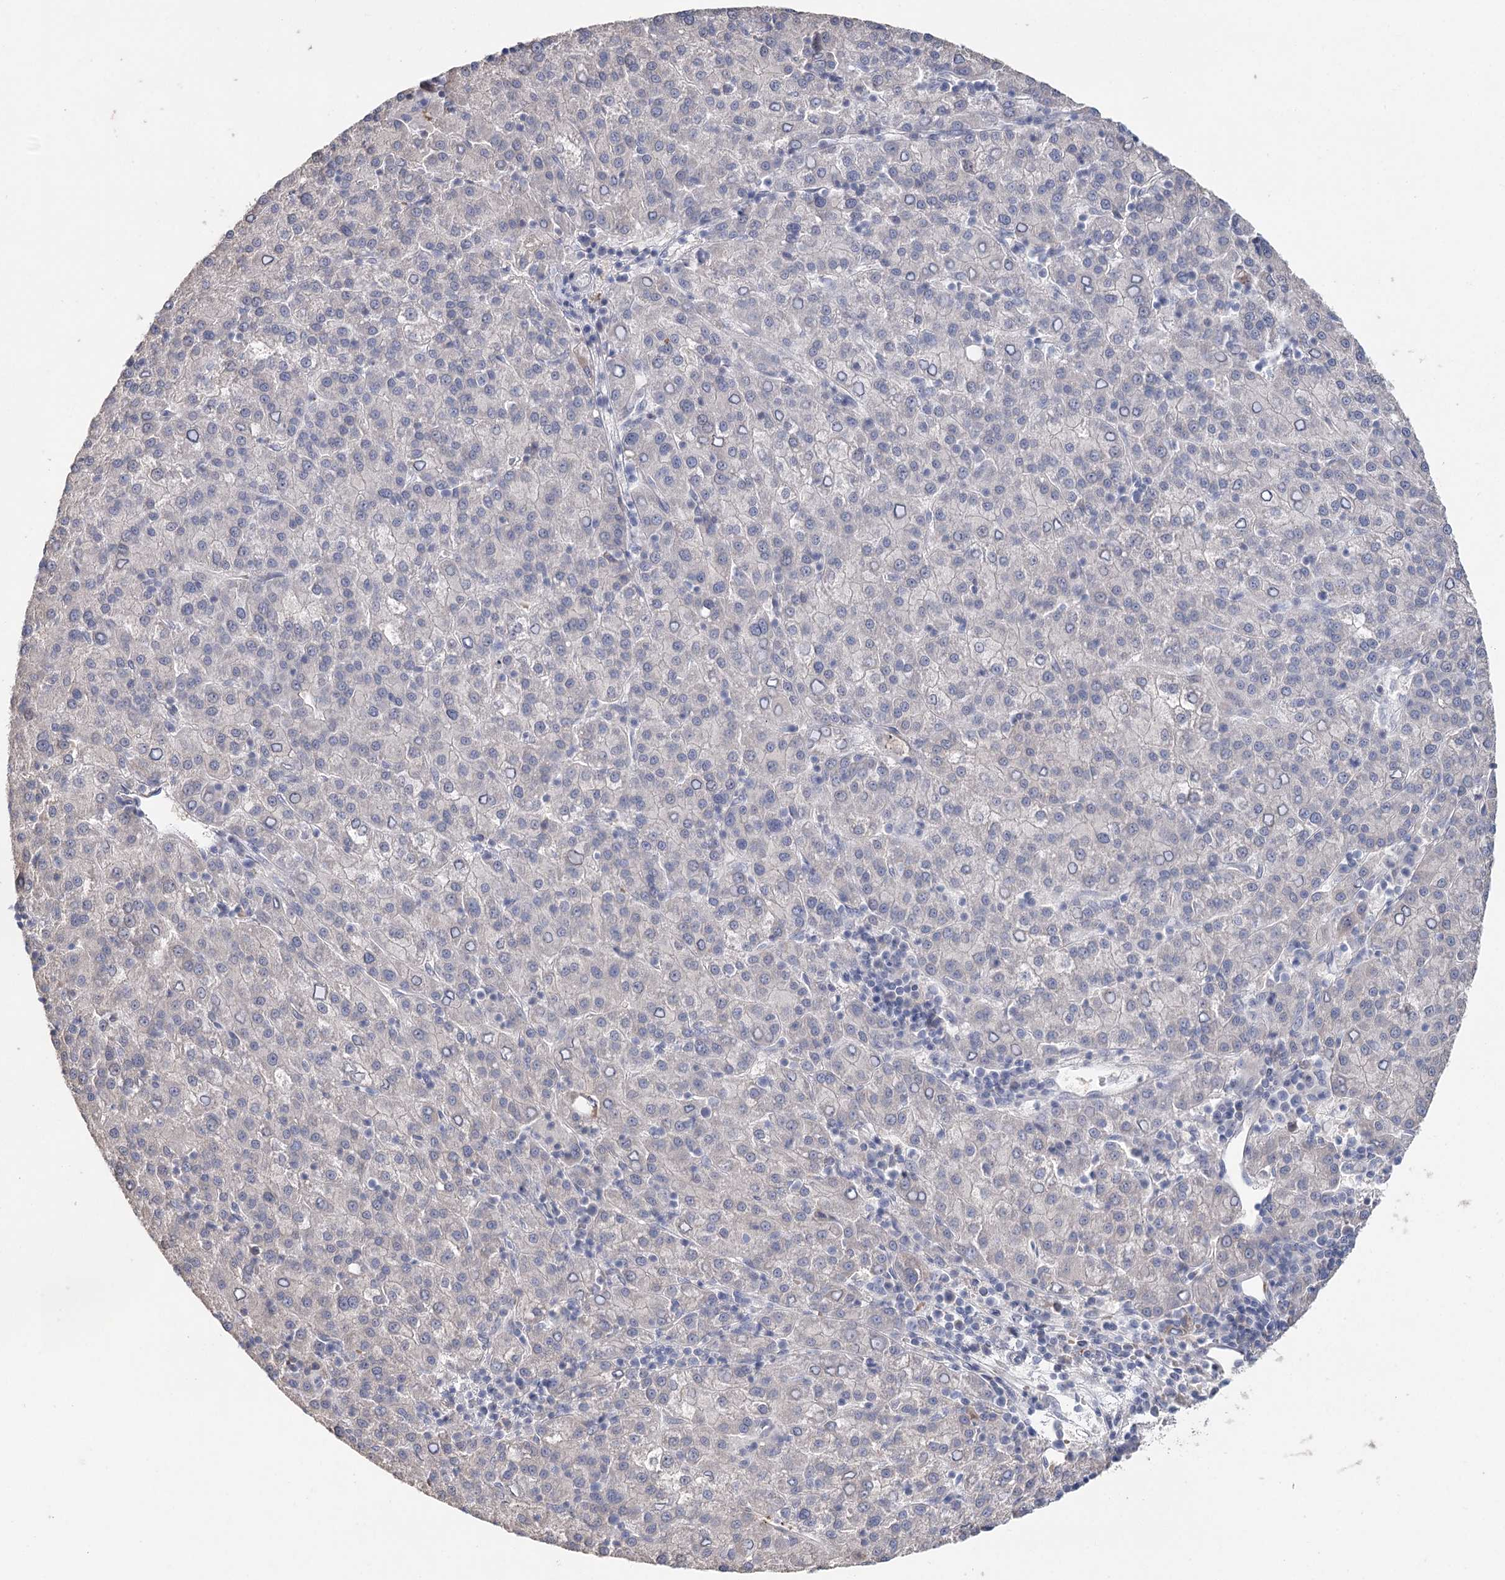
{"staining": {"intensity": "negative", "quantity": "none", "location": "none"}, "tissue": "liver cancer", "cell_type": "Tumor cells", "image_type": "cancer", "snomed": [{"axis": "morphology", "description": "Carcinoma, Hepatocellular, NOS"}, {"axis": "topography", "description": "Liver"}], "caption": "Hepatocellular carcinoma (liver) was stained to show a protein in brown. There is no significant expression in tumor cells. The staining was performed using DAB to visualize the protein expression in brown, while the nuclei were stained in blue with hematoxylin (Magnification: 20x).", "gene": "ARHGAP44", "patient": {"sex": "female", "age": 58}}